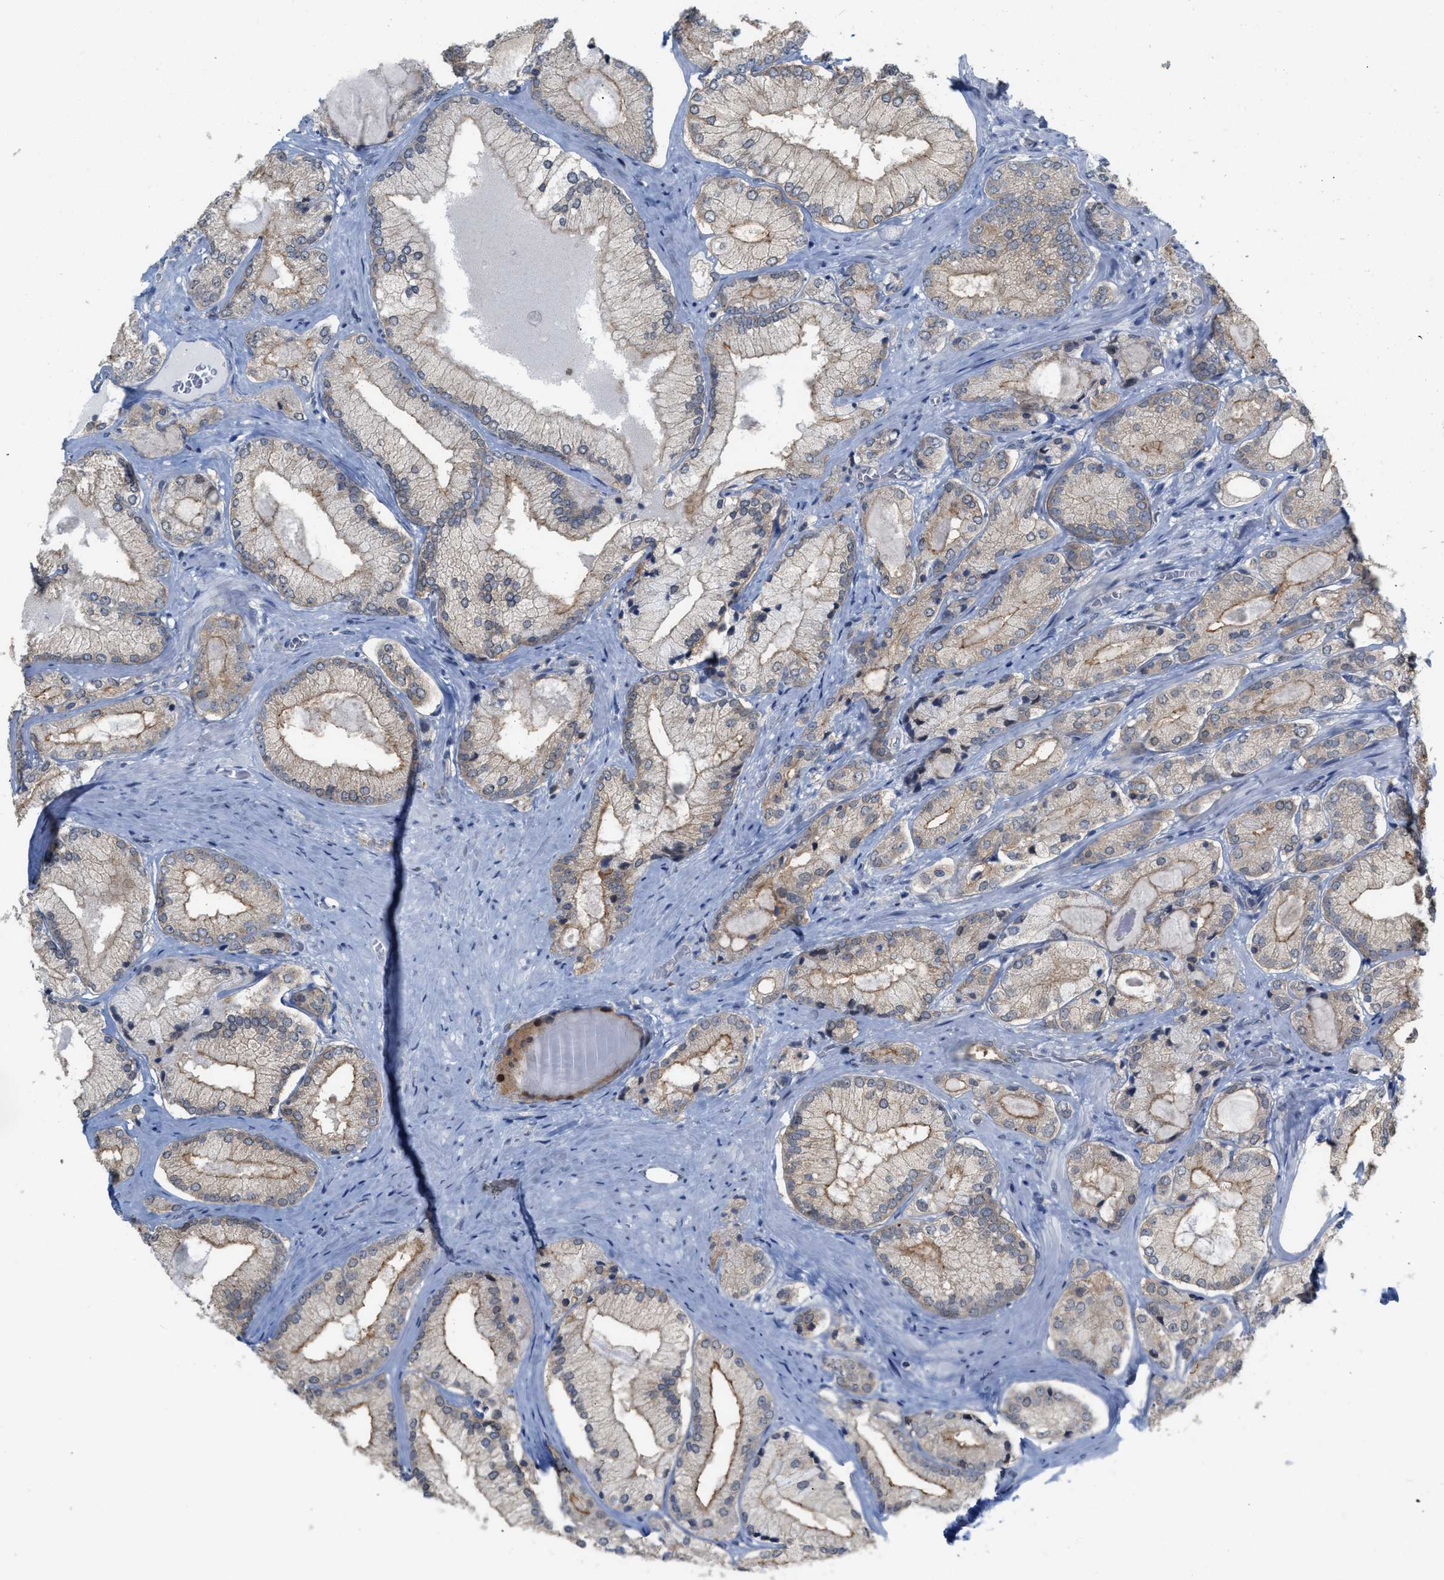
{"staining": {"intensity": "moderate", "quantity": "25%-75%", "location": "cytoplasmic/membranous"}, "tissue": "prostate cancer", "cell_type": "Tumor cells", "image_type": "cancer", "snomed": [{"axis": "morphology", "description": "Adenocarcinoma, Low grade"}, {"axis": "topography", "description": "Prostate"}], "caption": "Approximately 25%-75% of tumor cells in human prostate cancer (adenocarcinoma (low-grade)) demonstrate moderate cytoplasmic/membranous protein staining as visualized by brown immunohistochemical staining.", "gene": "BAIAP2L1", "patient": {"sex": "male", "age": 65}}